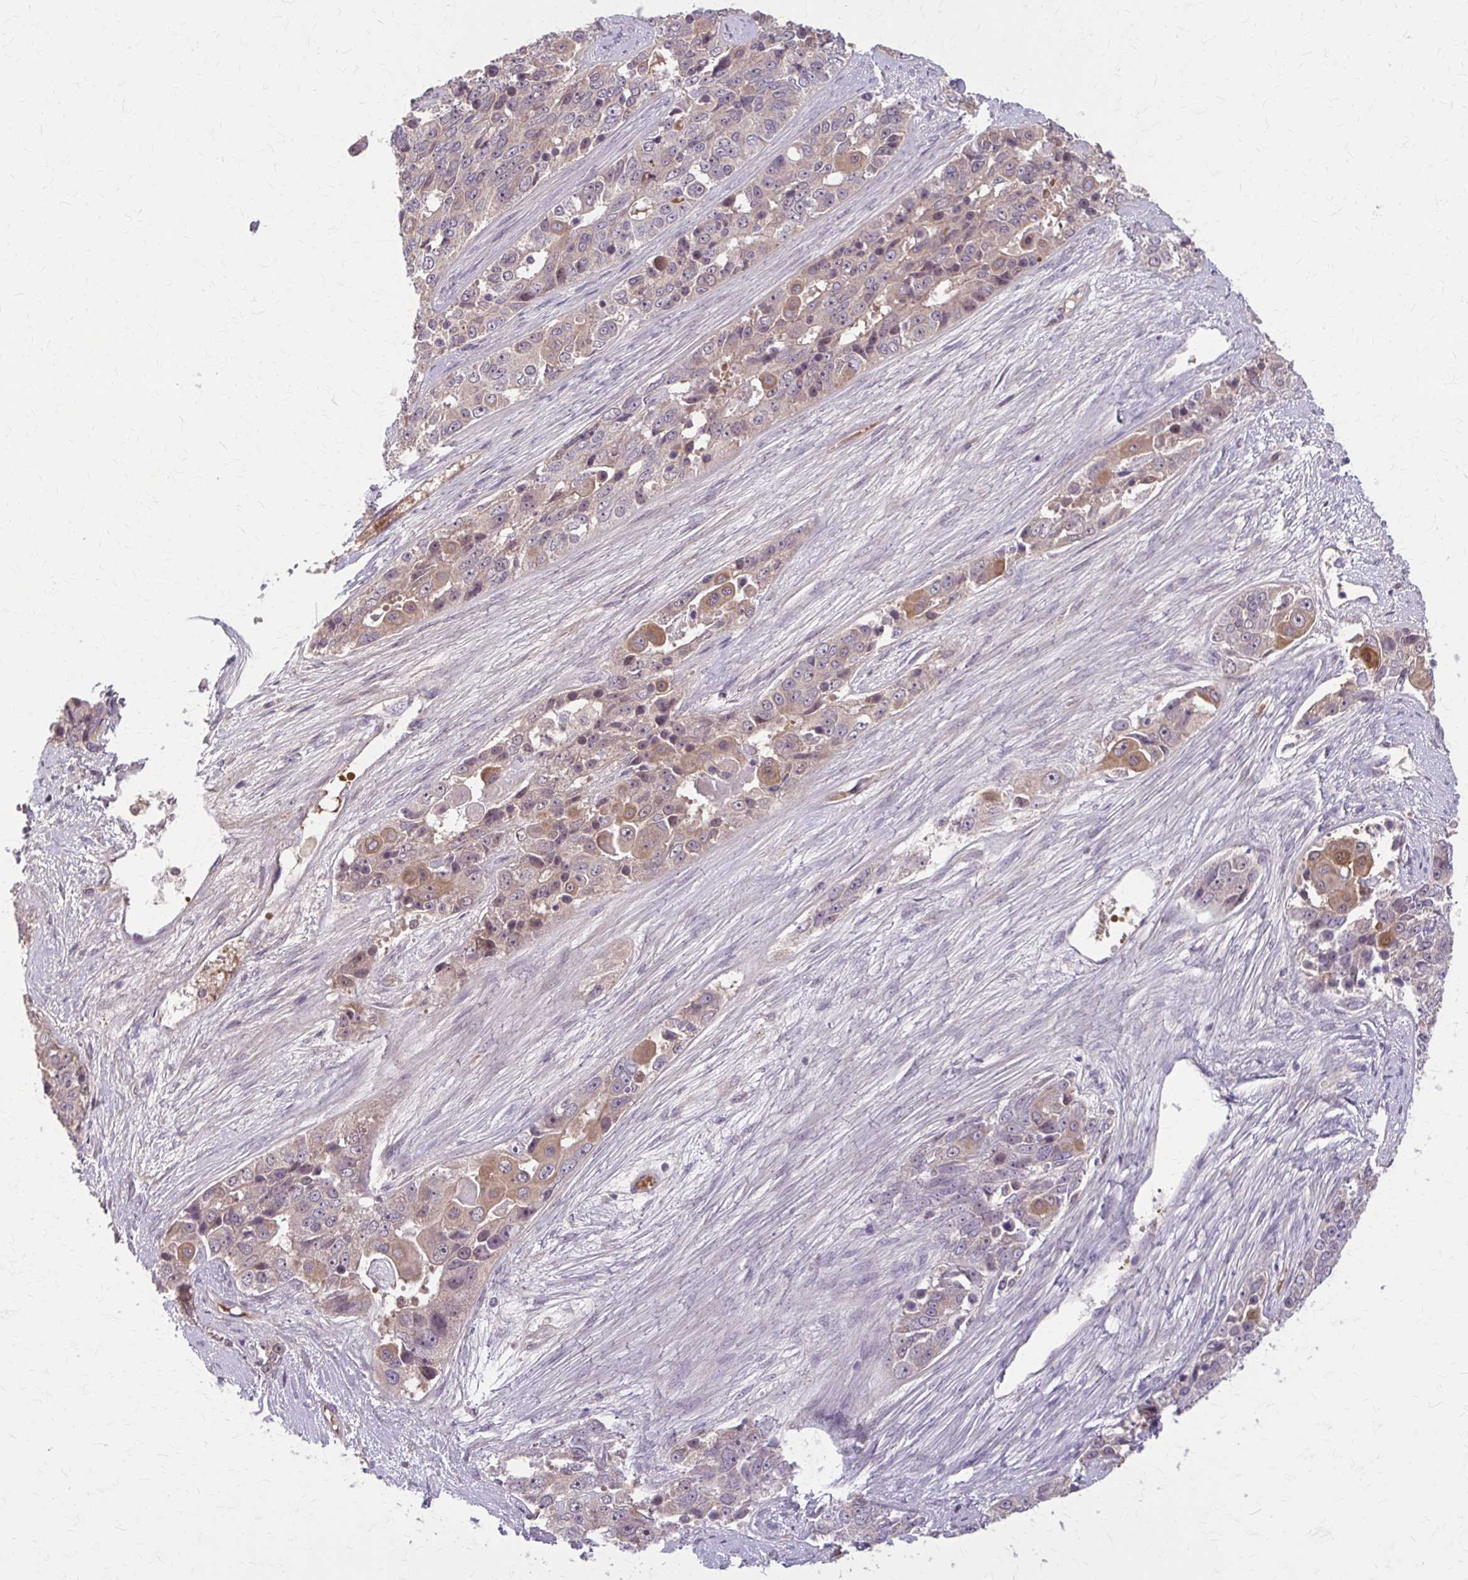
{"staining": {"intensity": "moderate", "quantity": "25%-75%", "location": "cytoplasmic/membranous"}, "tissue": "ovarian cancer", "cell_type": "Tumor cells", "image_type": "cancer", "snomed": [{"axis": "morphology", "description": "Carcinoma, endometroid"}, {"axis": "topography", "description": "Ovary"}], "caption": "The micrograph demonstrates staining of ovarian endometroid carcinoma, revealing moderate cytoplasmic/membranous protein expression (brown color) within tumor cells.", "gene": "NRBF2", "patient": {"sex": "female", "age": 51}}